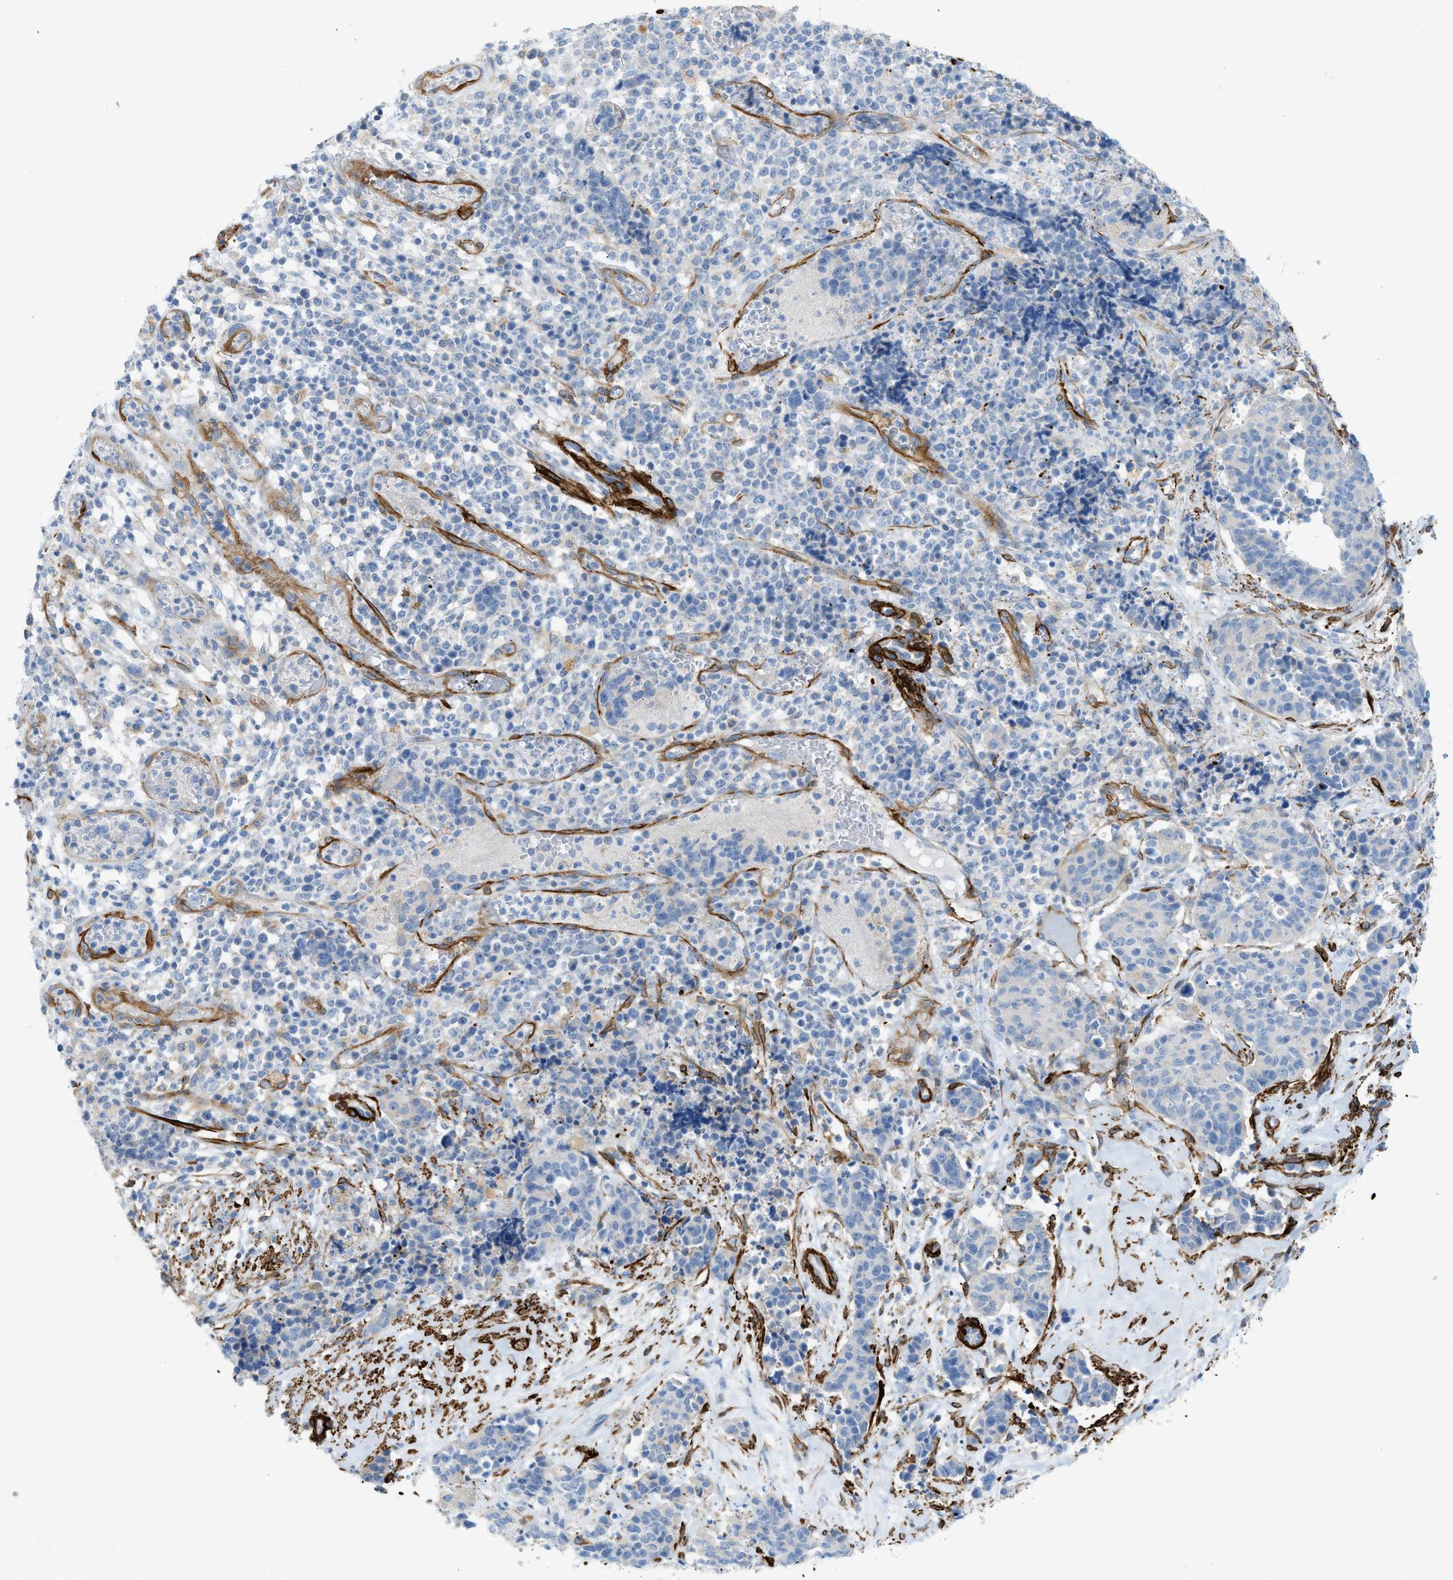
{"staining": {"intensity": "negative", "quantity": "none", "location": "none"}, "tissue": "cervical cancer", "cell_type": "Tumor cells", "image_type": "cancer", "snomed": [{"axis": "morphology", "description": "Squamous cell carcinoma, NOS"}, {"axis": "topography", "description": "Cervix"}], "caption": "Immunohistochemistry photomicrograph of neoplastic tissue: cervical cancer stained with DAB shows no significant protein staining in tumor cells.", "gene": "MYH11", "patient": {"sex": "female", "age": 35}}